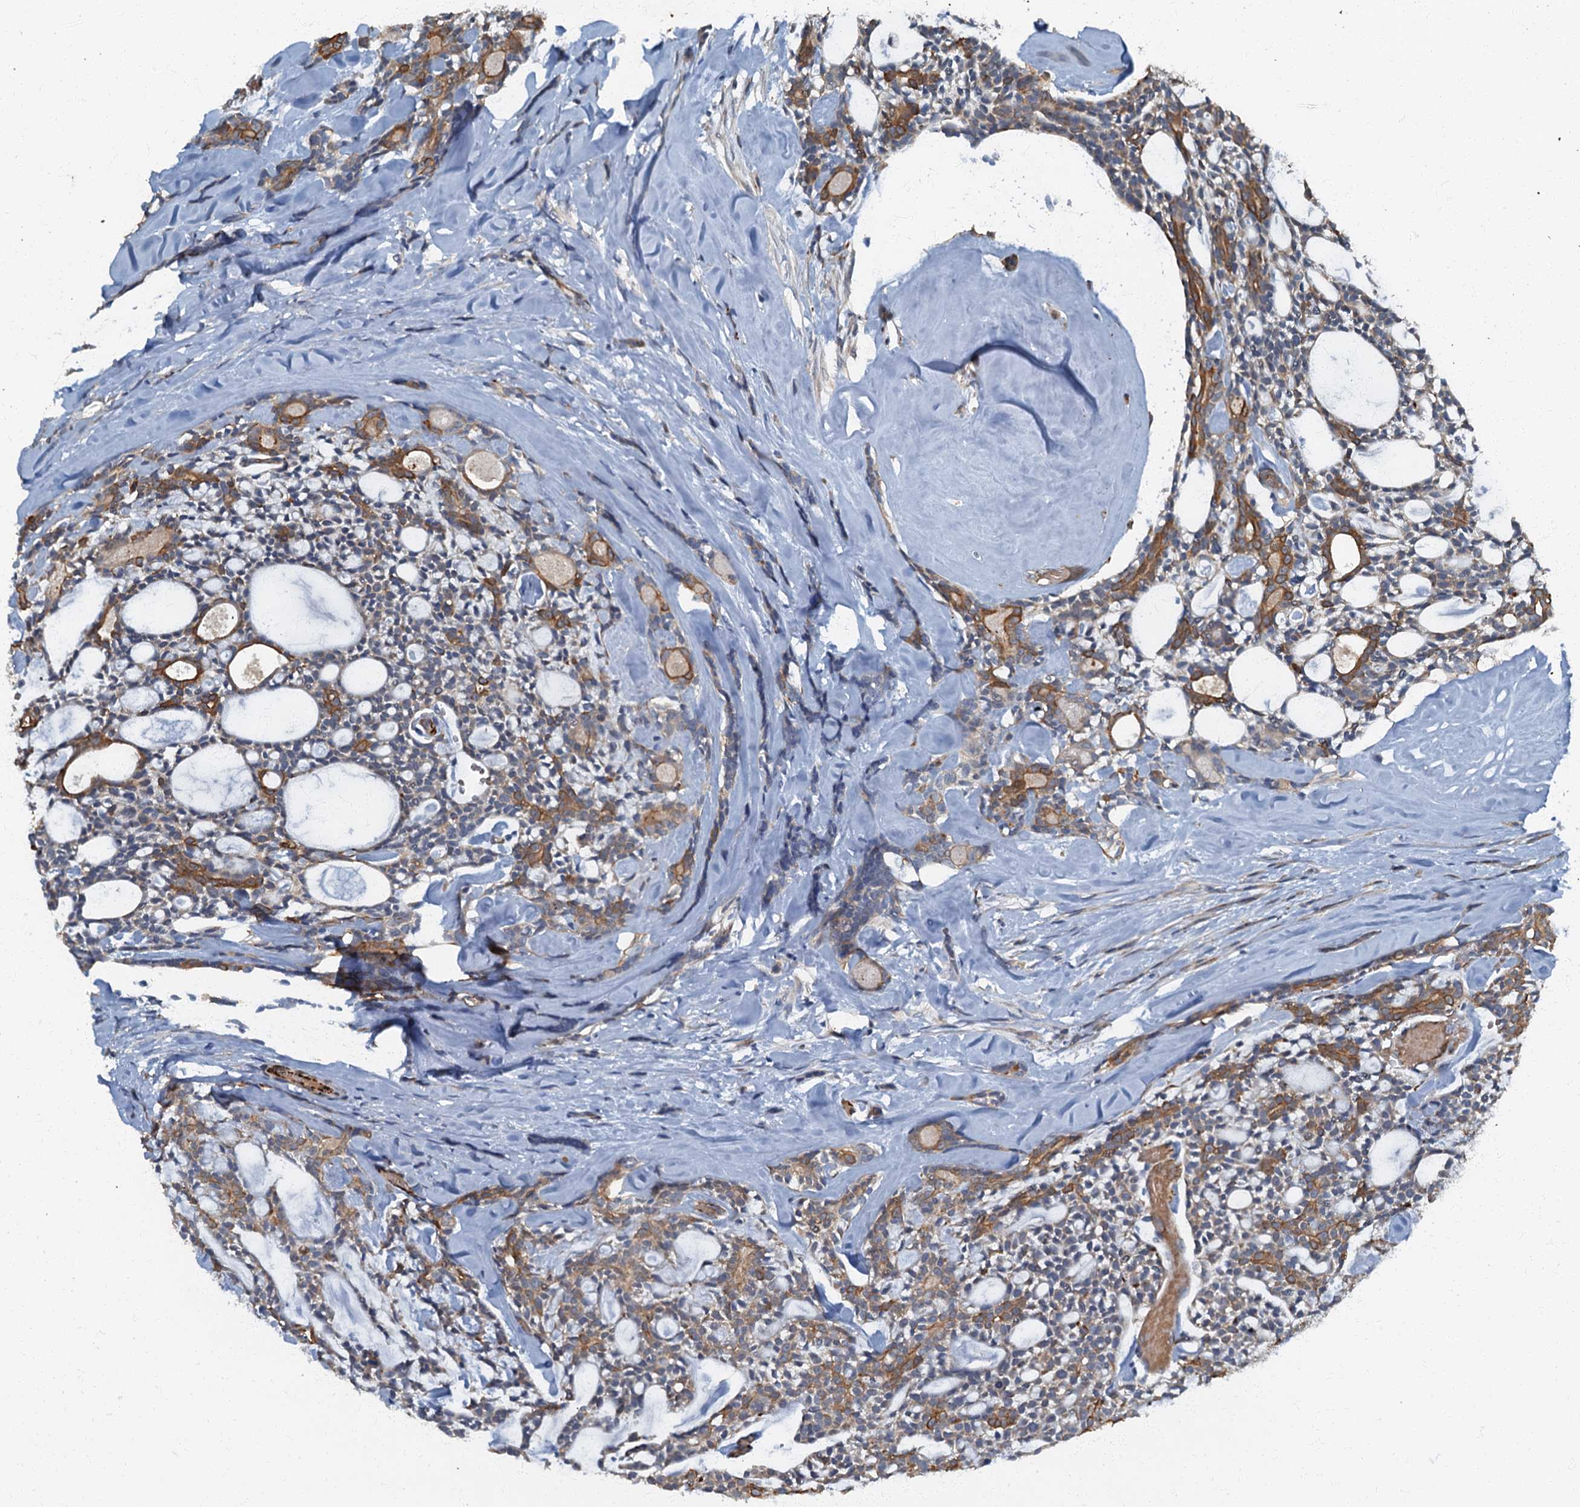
{"staining": {"intensity": "moderate", "quantity": "25%-75%", "location": "cytoplasmic/membranous"}, "tissue": "head and neck cancer", "cell_type": "Tumor cells", "image_type": "cancer", "snomed": [{"axis": "morphology", "description": "Adenocarcinoma, NOS"}, {"axis": "topography", "description": "Salivary gland"}, {"axis": "topography", "description": "Head-Neck"}], "caption": "Protein positivity by immunohistochemistry shows moderate cytoplasmic/membranous staining in approximately 25%-75% of tumor cells in head and neck cancer. (DAB IHC, brown staining for protein, blue staining for nuclei).", "gene": "ARL11", "patient": {"sex": "male", "age": 55}}